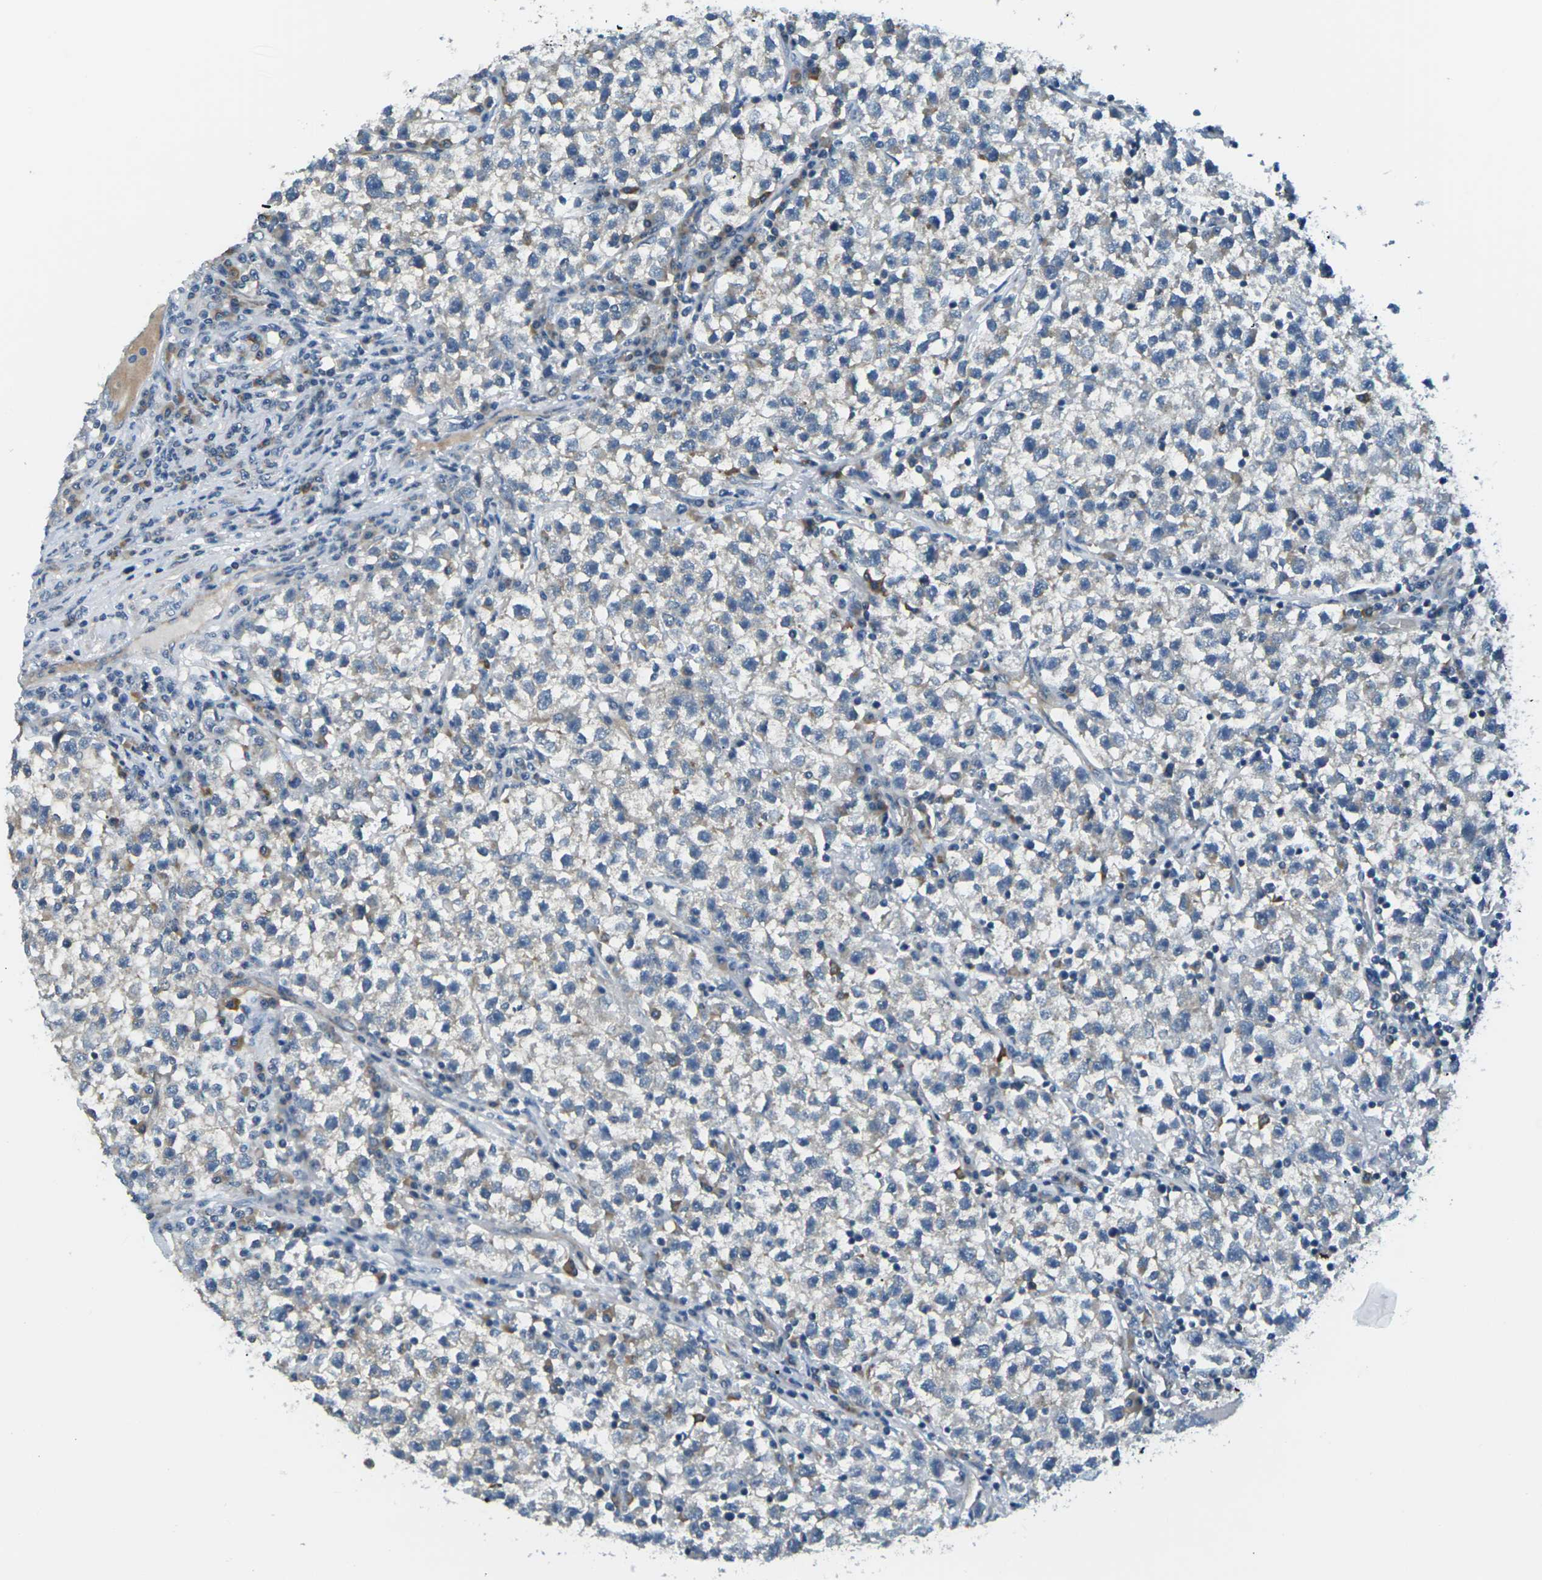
{"staining": {"intensity": "negative", "quantity": "none", "location": "none"}, "tissue": "testis cancer", "cell_type": "Tumor cells", "image_type": "cancer", "snomed": [{"axis": "morphology", "description": "Seminoma, NOS"}, {"axis": "topography", "description": "Testis"}], "caption": "Testis cancer (seminoma) stained for a protein using immunohistochemistry exhibits no positivity tumor cells.", "gene": "SLC13A3", "patient": {"sex": "male", "age": 22}}